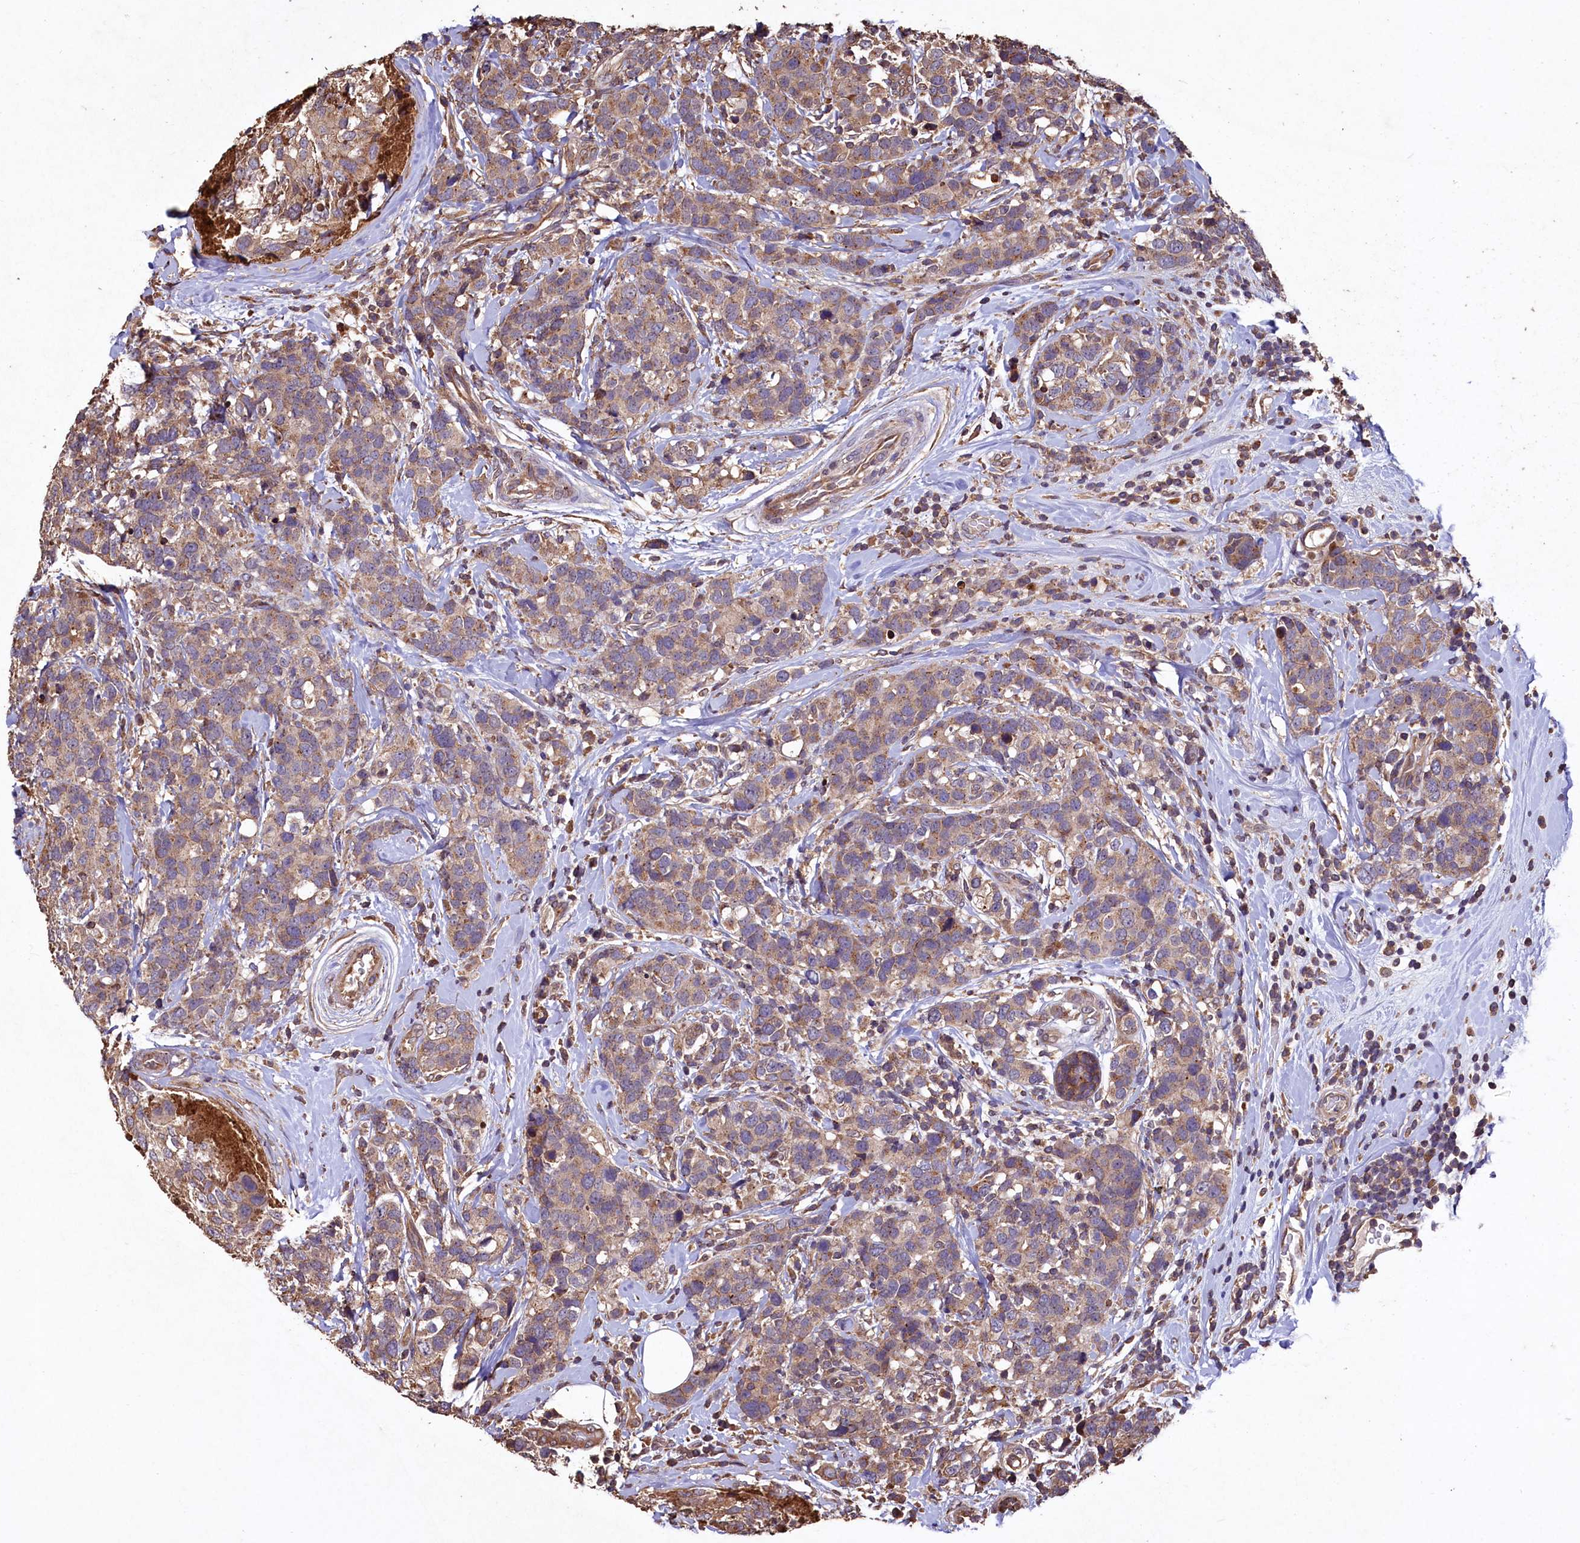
{"staining": {"intensity": "moderate", "quantity": ">75%", "location": "cytoplasmic/membranous"}, "tissue": "breast cancer", "cell_type": "Tumor cells", "image_type": "cancer", "snomed": [{"axis": "morphology", "description": "Lobular carcinoma"}, {"axis": "topography", "description": "Breast"}], "caption": "Tumor cells demonstrate moderate cytoplasmic/membranous expression in approximately >75% of cells in breast cancer (lobular carcinoma). (DAB IHC, brown staining for protein, blue staining for nuclei).", "gene": "TMEM98", "patient": {"sex": "female", "age": 59}}